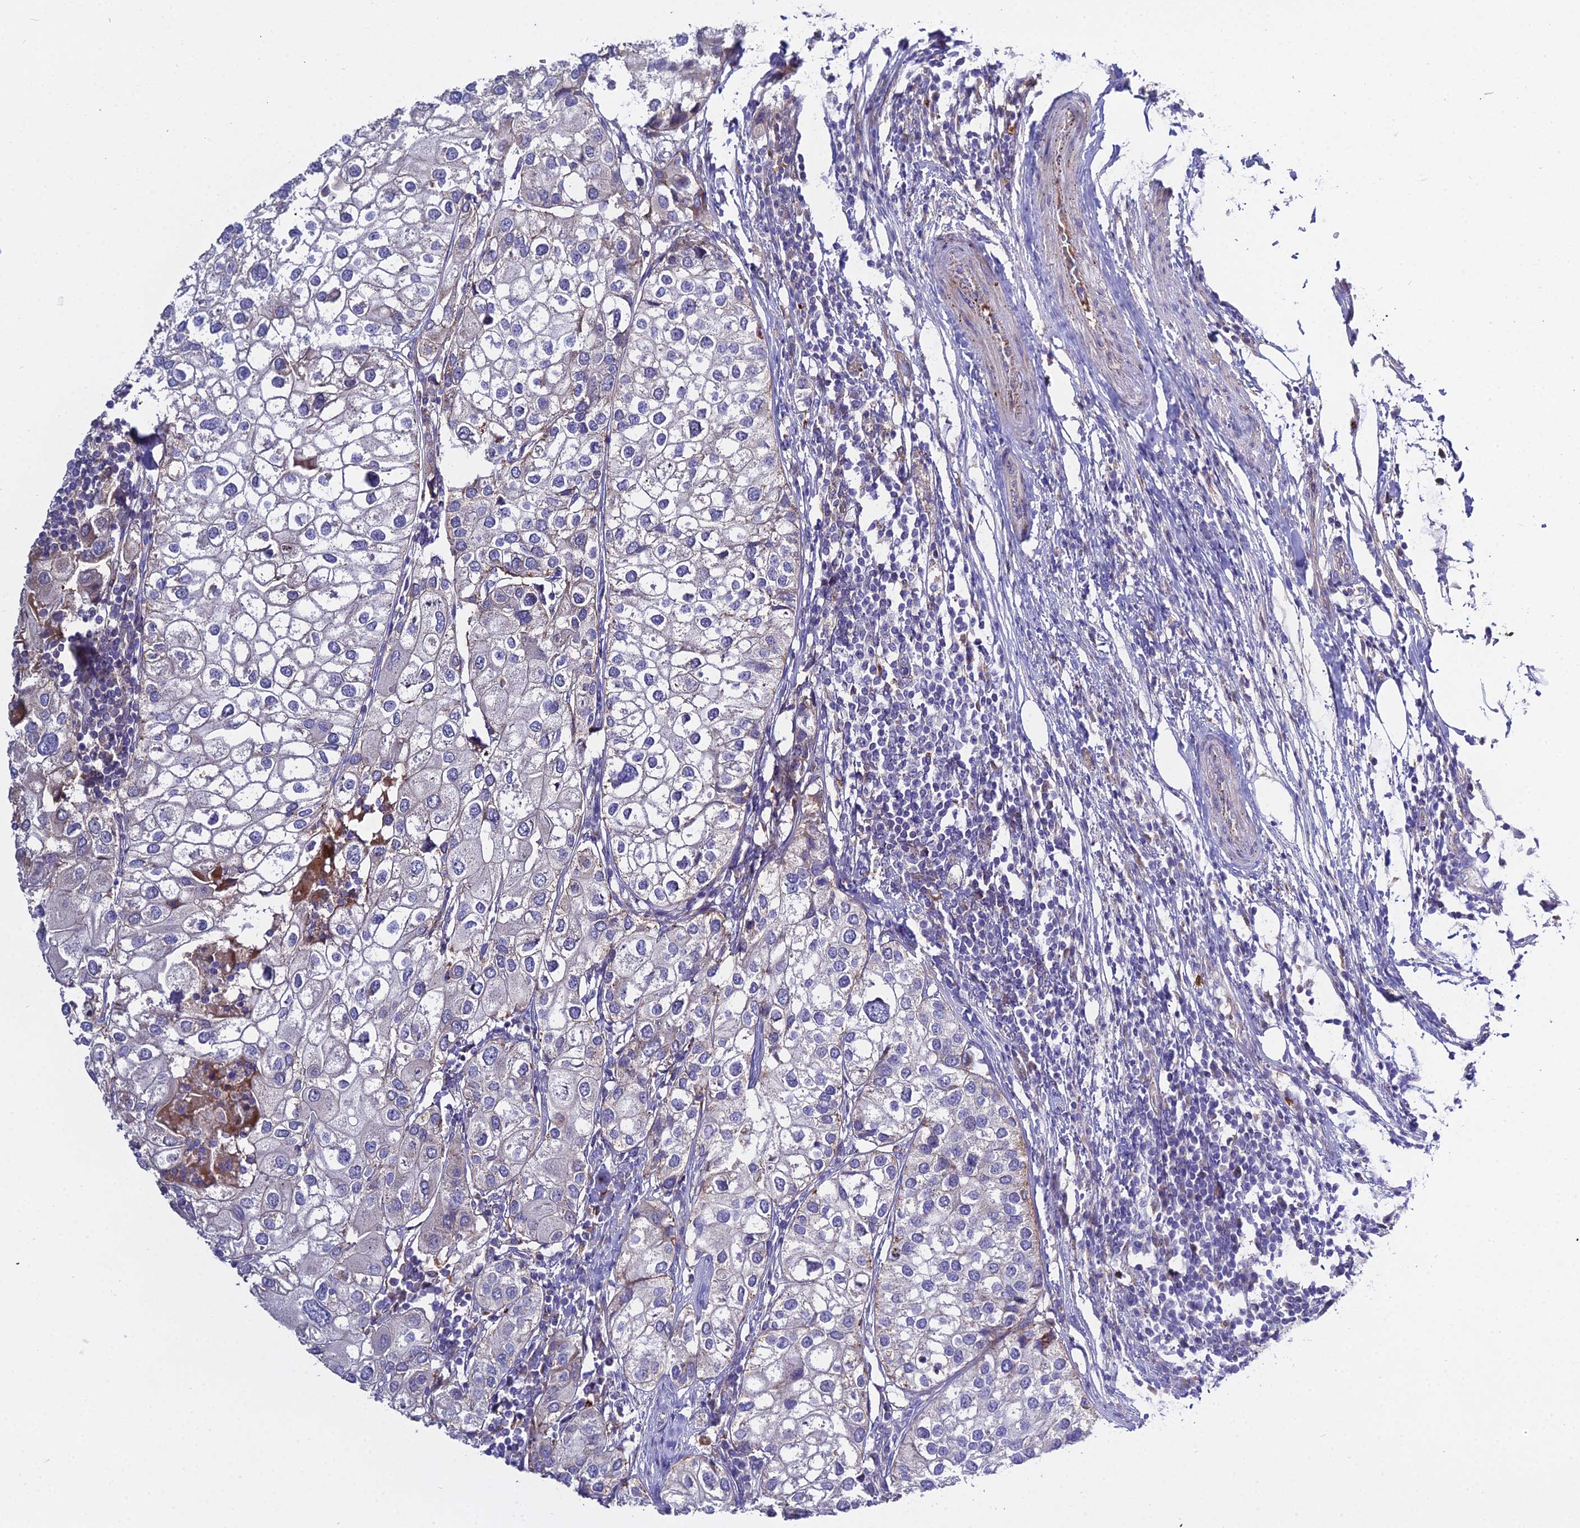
{"staining": {"intensity": "negative", "quantity": "none", "location": "none"}, "tissue": "urothelial cancer", "cell_type": "Tumor cells", "image_type": "cancer", "snomed": [{"axis": "morphology", "description": "Urothelial carcinoma, High grade"}, {"axis": "topography", "description": "Urinary bladder"}], "caption": "Urothelial cancer stained for a protein using immunohistochemistry (IHC) reveals no staining tumor cells.", "gene": "EID2", "patient": {"sex": "male", "age": 64}}